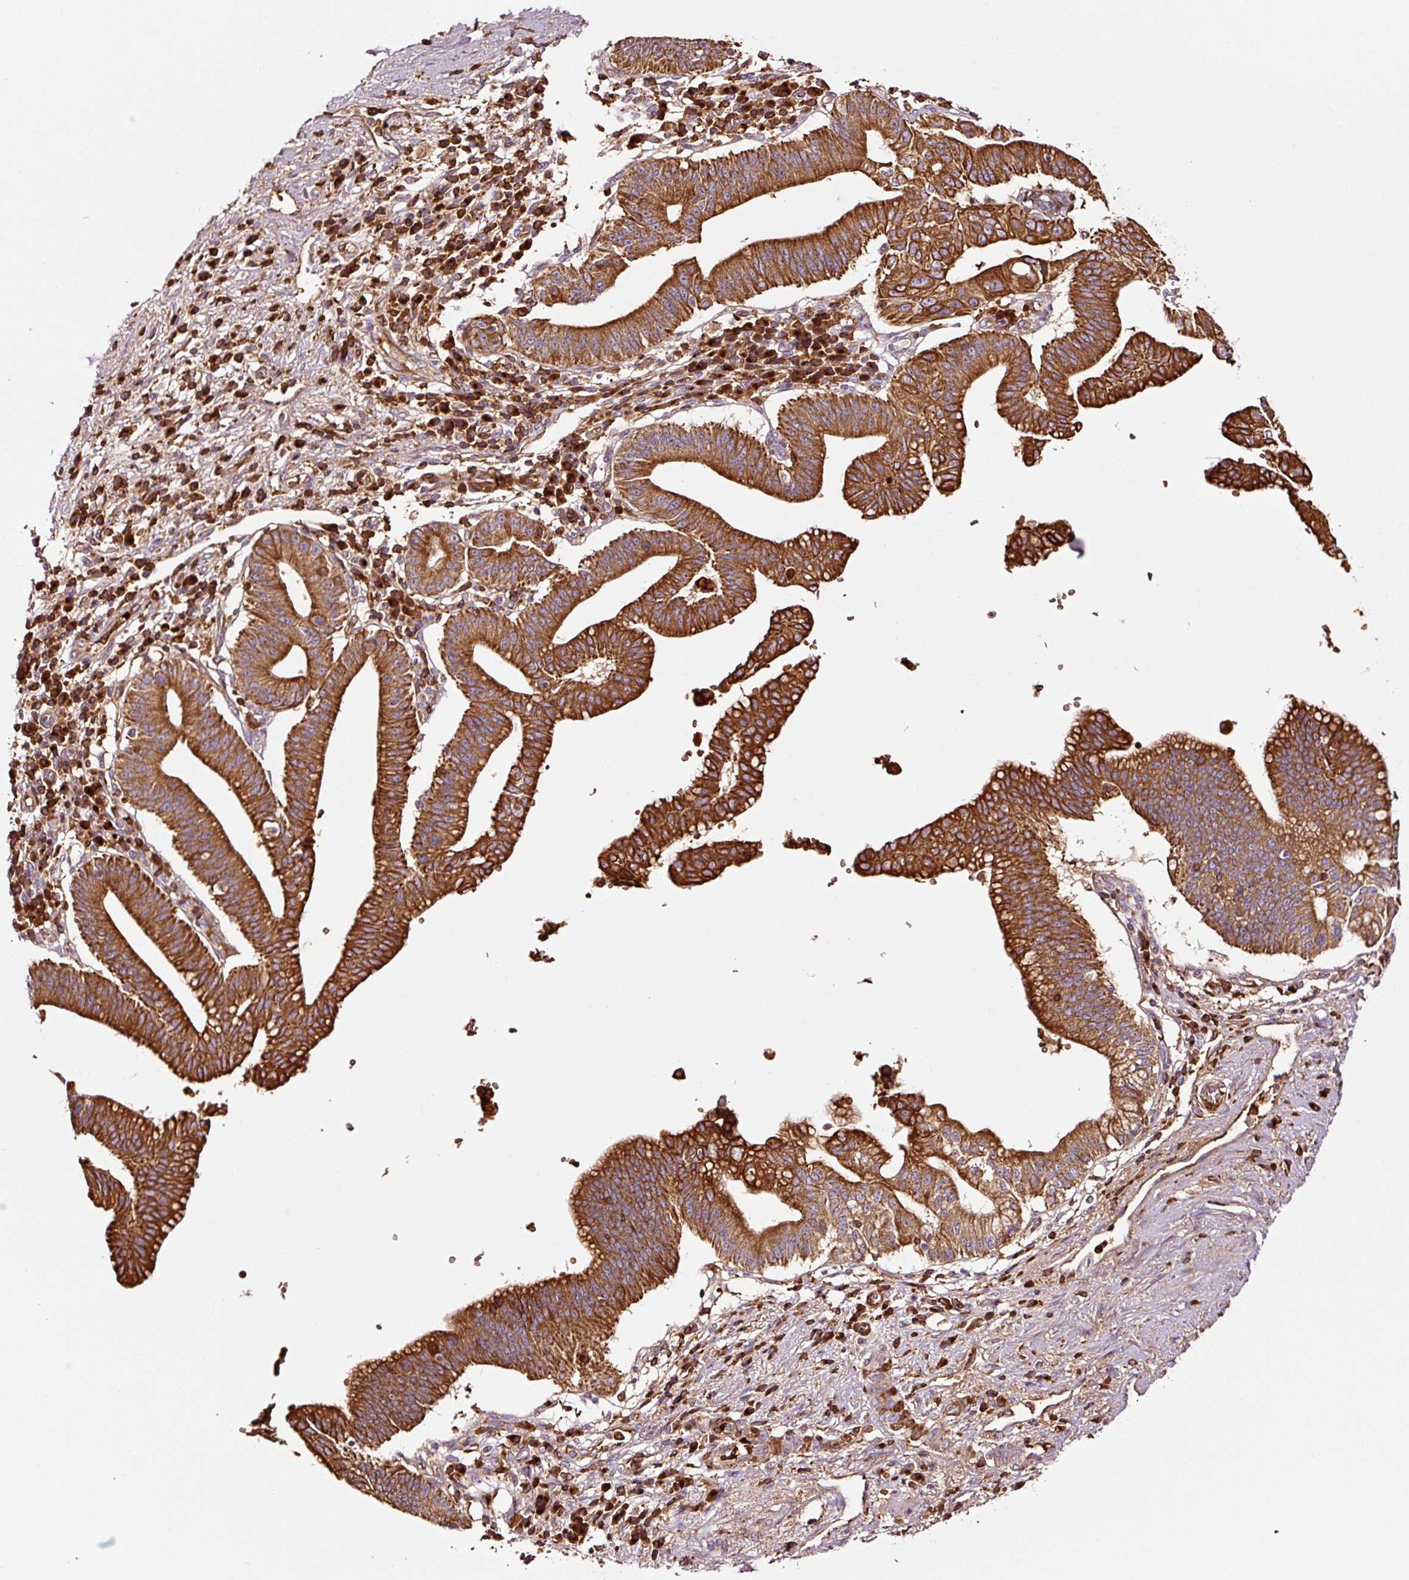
{"staining": {"intensity": "strong", "quantity": ">75%", "location": "cytoplasmic/membranous"}, "tissue": "pancreatic cancer", "cell_type": "Tumor cells", "image_type": "cancer", "snomed": [{"axis": "morphology", "description": "Adenocarcinoma, NOS"}, {"axis": "topography", "description": "Pancreas"}], "caption": "This is an image of IHC staining of adenocarcinoma (pancreatic), which shows strong staining in the cytoplasmic/membranous of tumor cells.", "gene": "PGLYRP2", "patient": {"sex": "male", "age": 68}}